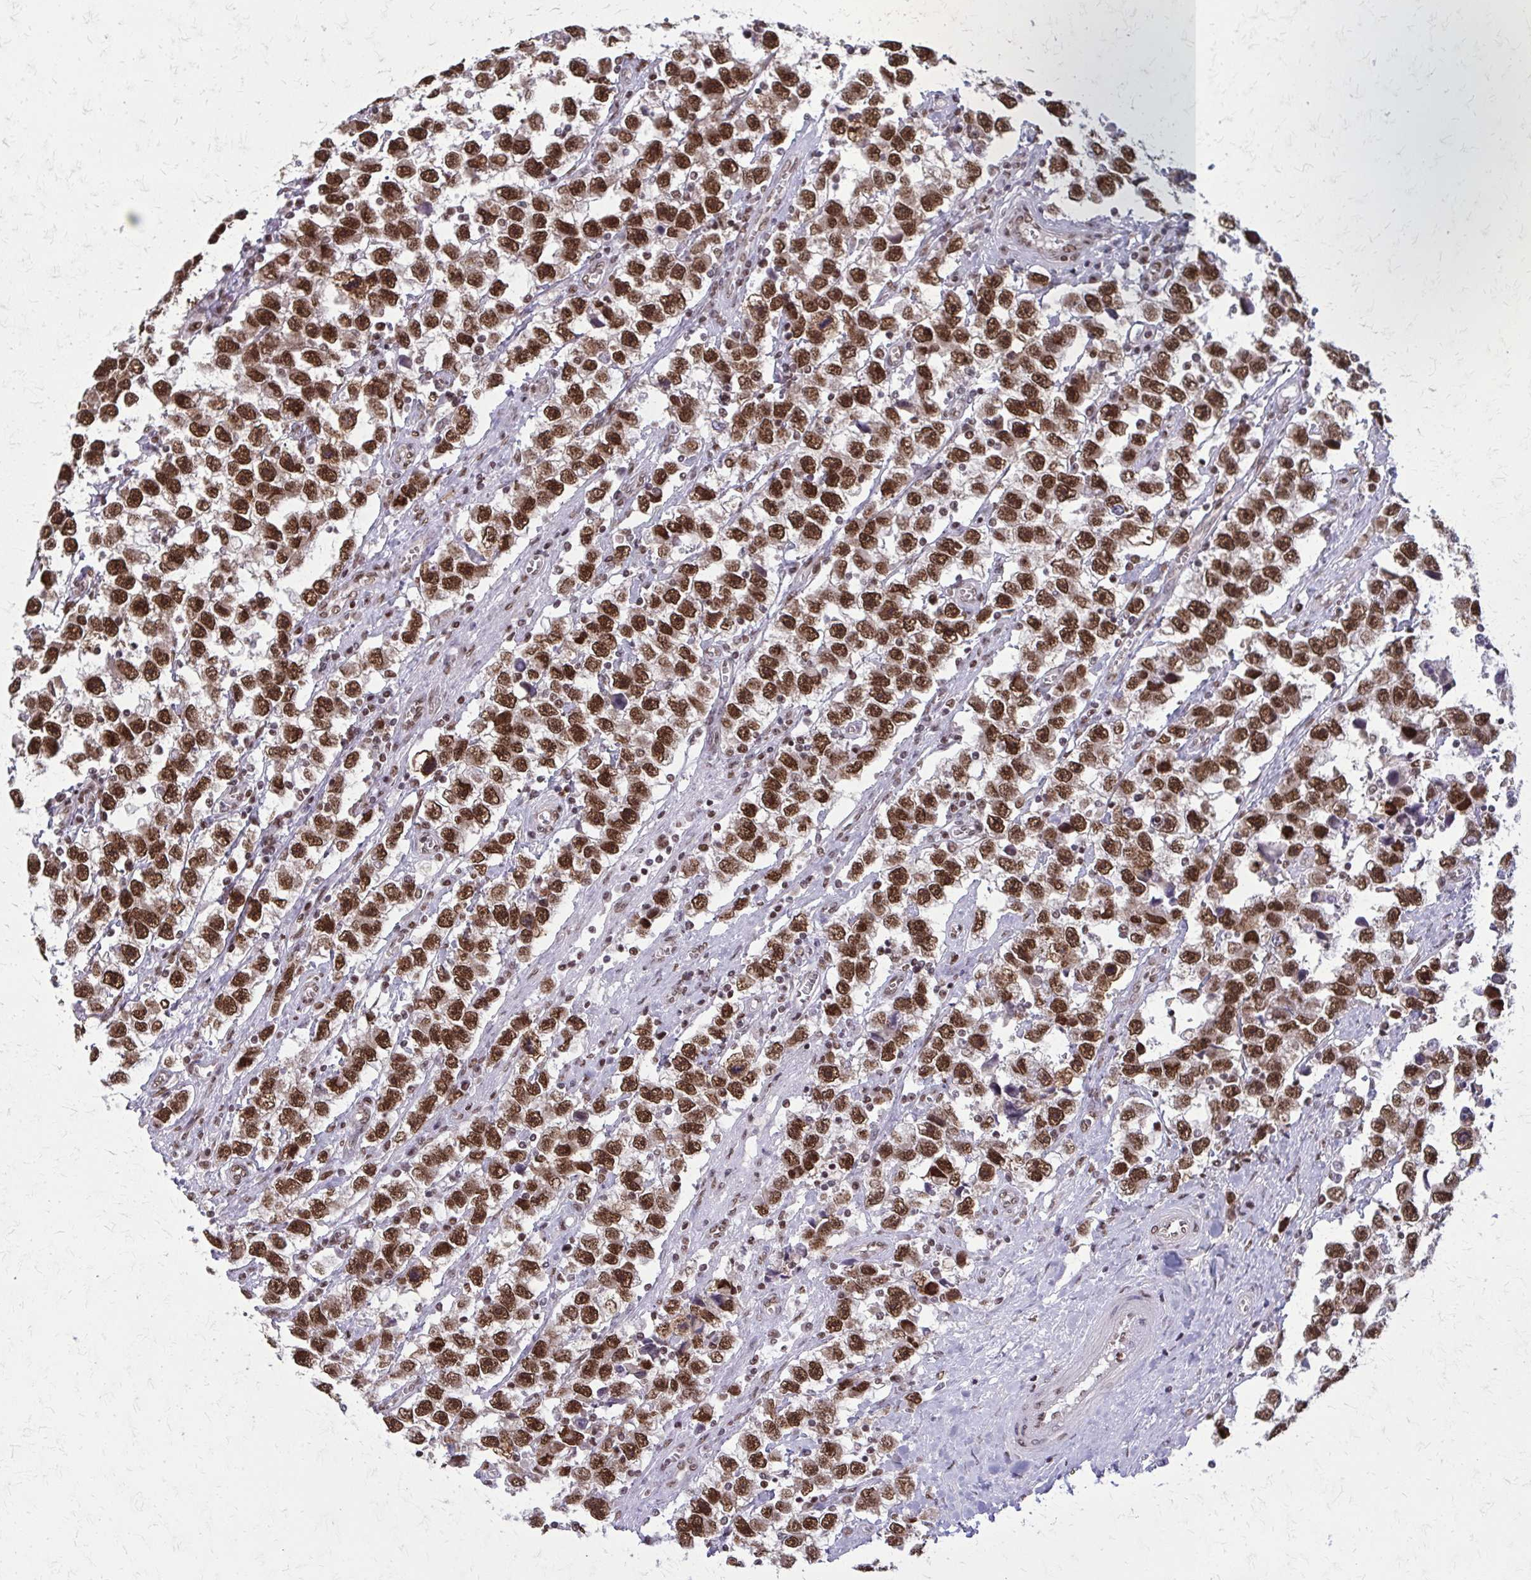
{"staining": {"intensity": "strong", "quantity": ">75%", "location": "nuclear"}, "tissue": "testis cancer", "cell_type": "Tumor cells", "image_type": "cancer", "snomed": [{"axis": "morphology", "description": "Seminoma, NOS"}, {"axis": "topography", "description": "Testis"}], "caption": "Human testis cancer (seminoma) stained for a protein (brown) exhibits strong nuclear positive expression in approximately >75% of tumor cells.", "gene": "TTF1", "patient": {"sex": "male", "age": 33}}